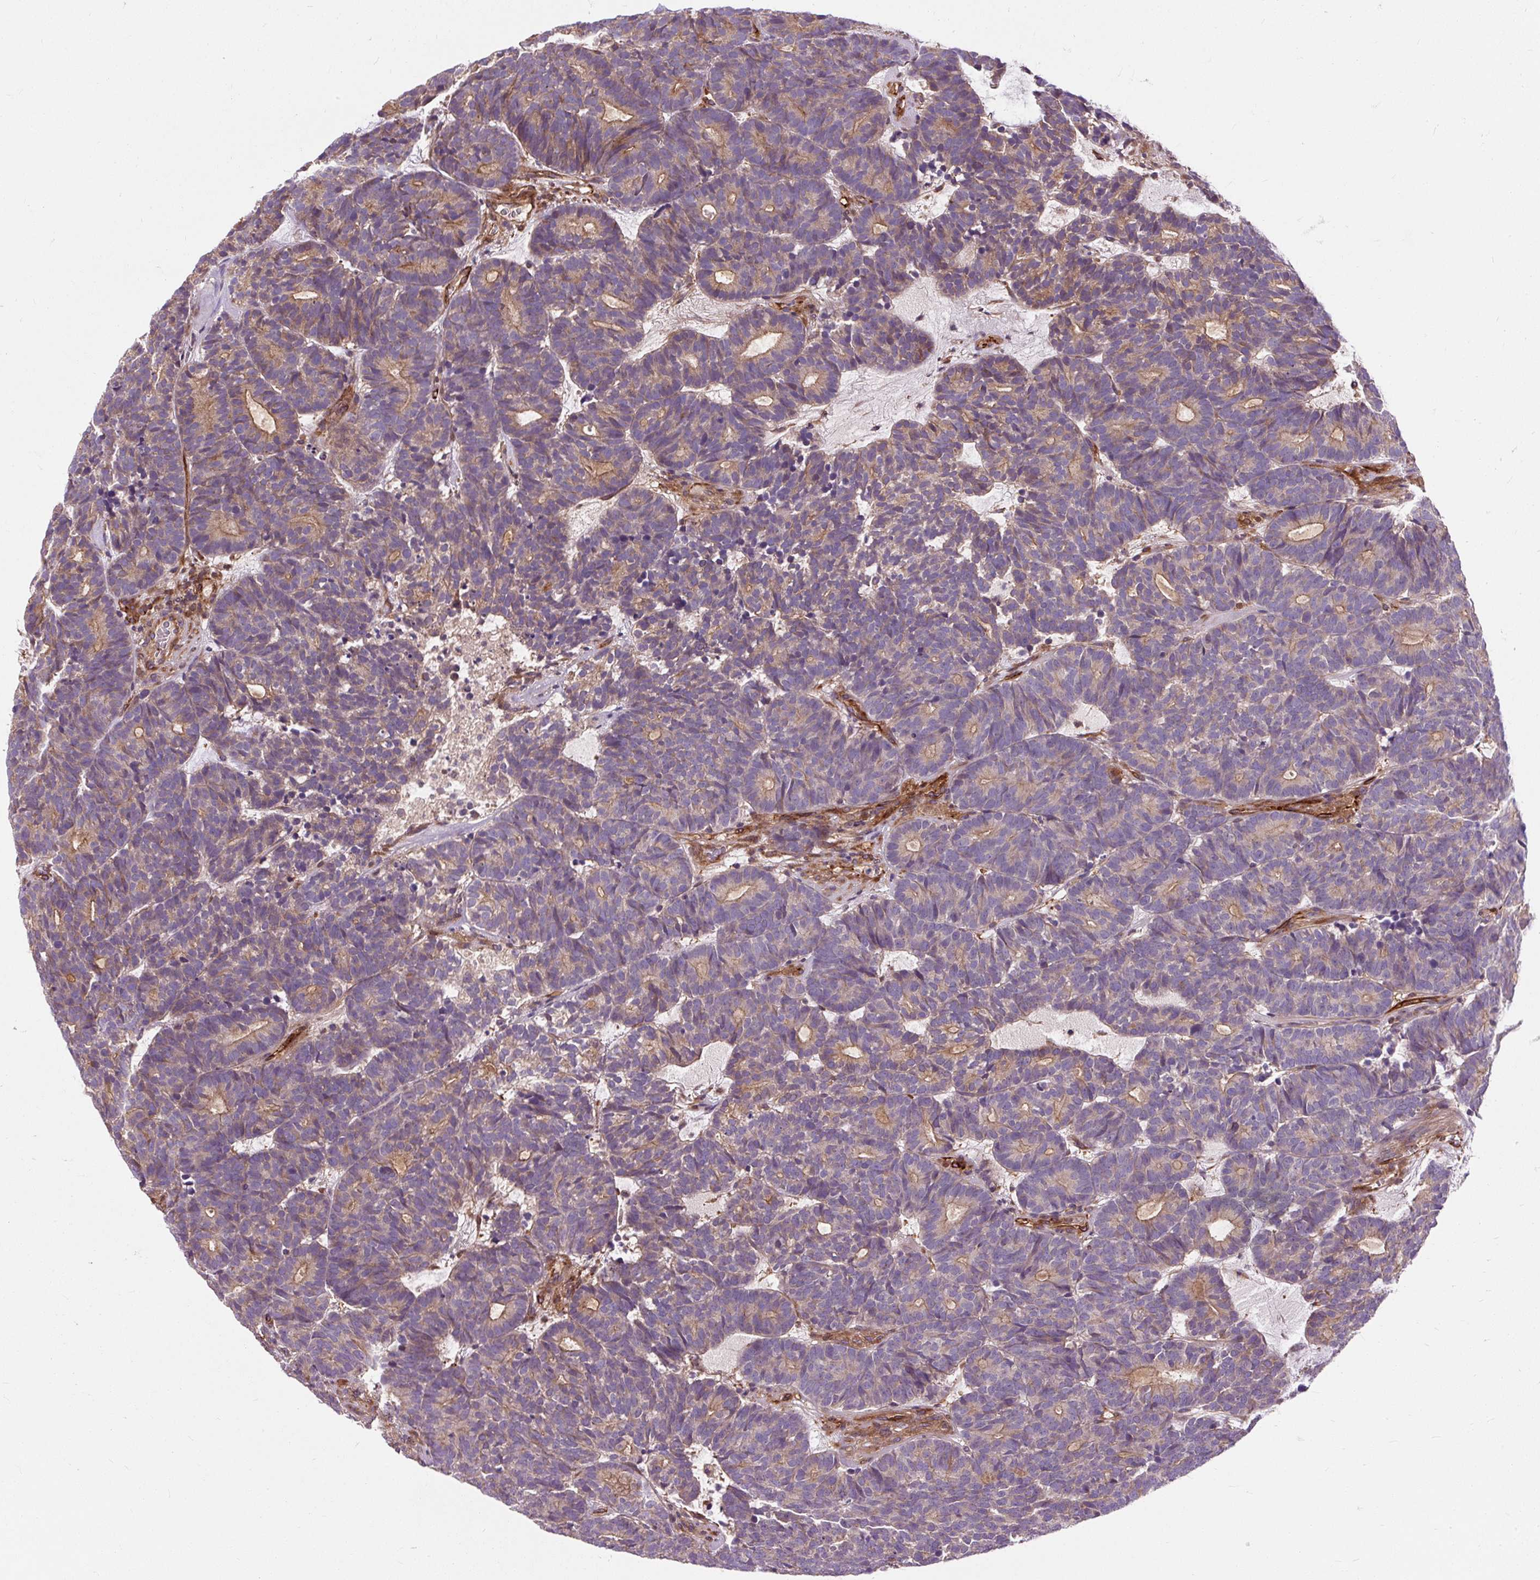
{"staining": {"intensity": "moderate", "quantity": "25%-75%", "location": "cytoplasmic/membranous"}, "tissue": "head and neck cancer", "cell_type": "Tumor cells", "image_type": "cancer", "snomed": [{"axis": "morphology", "description": "Adenocarcinoma, NOS"}, {"axis": "topography", "description": "Head-Neck"}], "caption": "A brown stain labels moderate cytoplasmic/membranous staining of a protein in human adenocarcinoma (head and neck) tumor cells.", "gene": "PCDHGB3", "patient": {"sex": "female", "age": 81}}